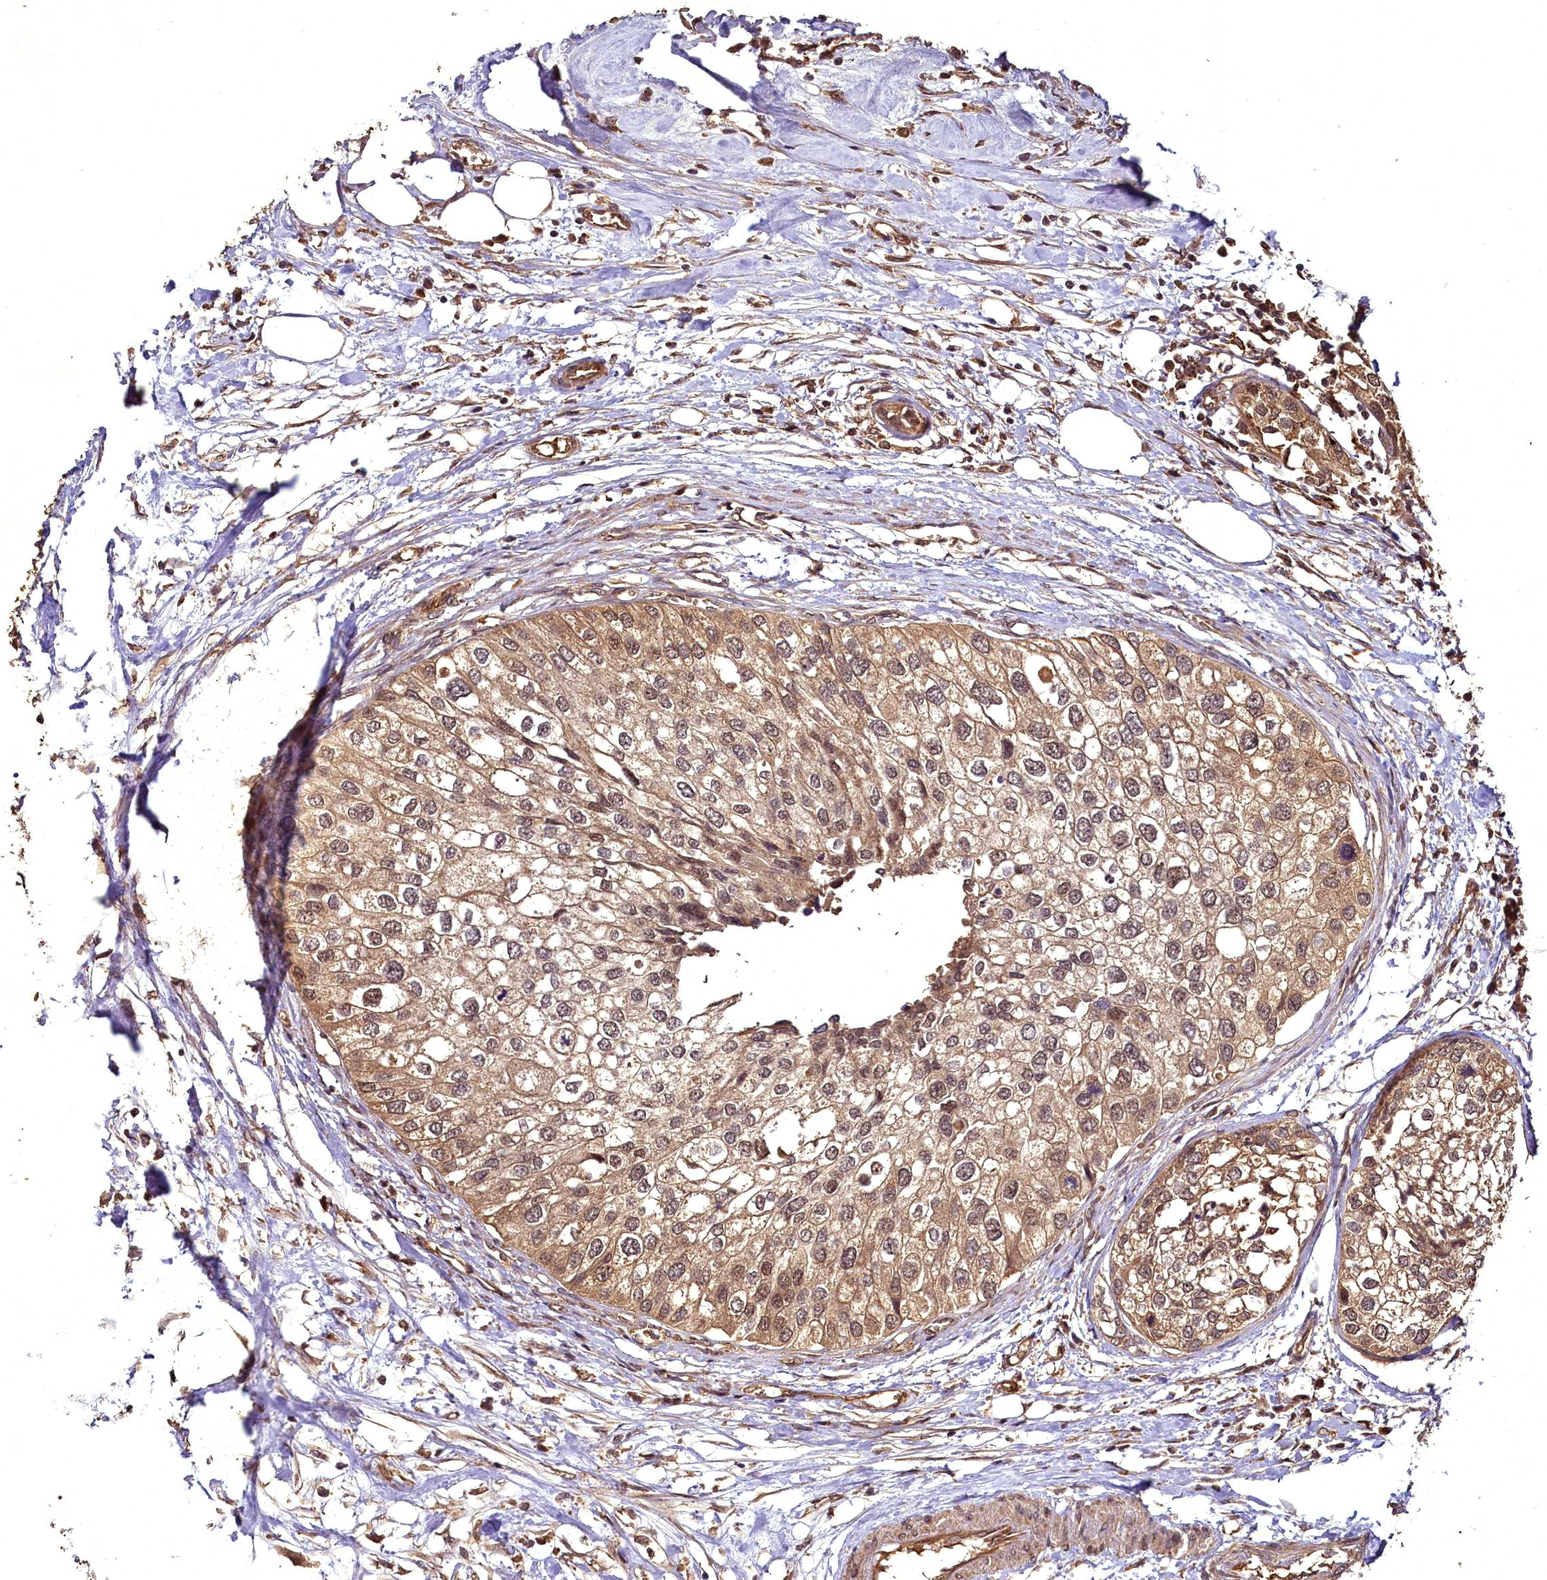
{"staining": {"intensity": "moderate", "quantity": ">75%", "location": "cytoplasmic/membranous"}, "tissue": "urothelial cancer", "cell_type": "Tumor cells", "image_type": "cancer", "snomed": [{"axis": "morphology", "description": "Urothelial carcinoma, High grade"}, {"axis": "topography", "description": "Urinary bladder"}], "caption": "Immunohistochemistry of human urothelial cancer reveals medium levels of moderate cytoplasmic/membranous staining in about >75% of tumor cells.", "gene": "VPS51", "patient": {"sex": "male", "age": 64}}